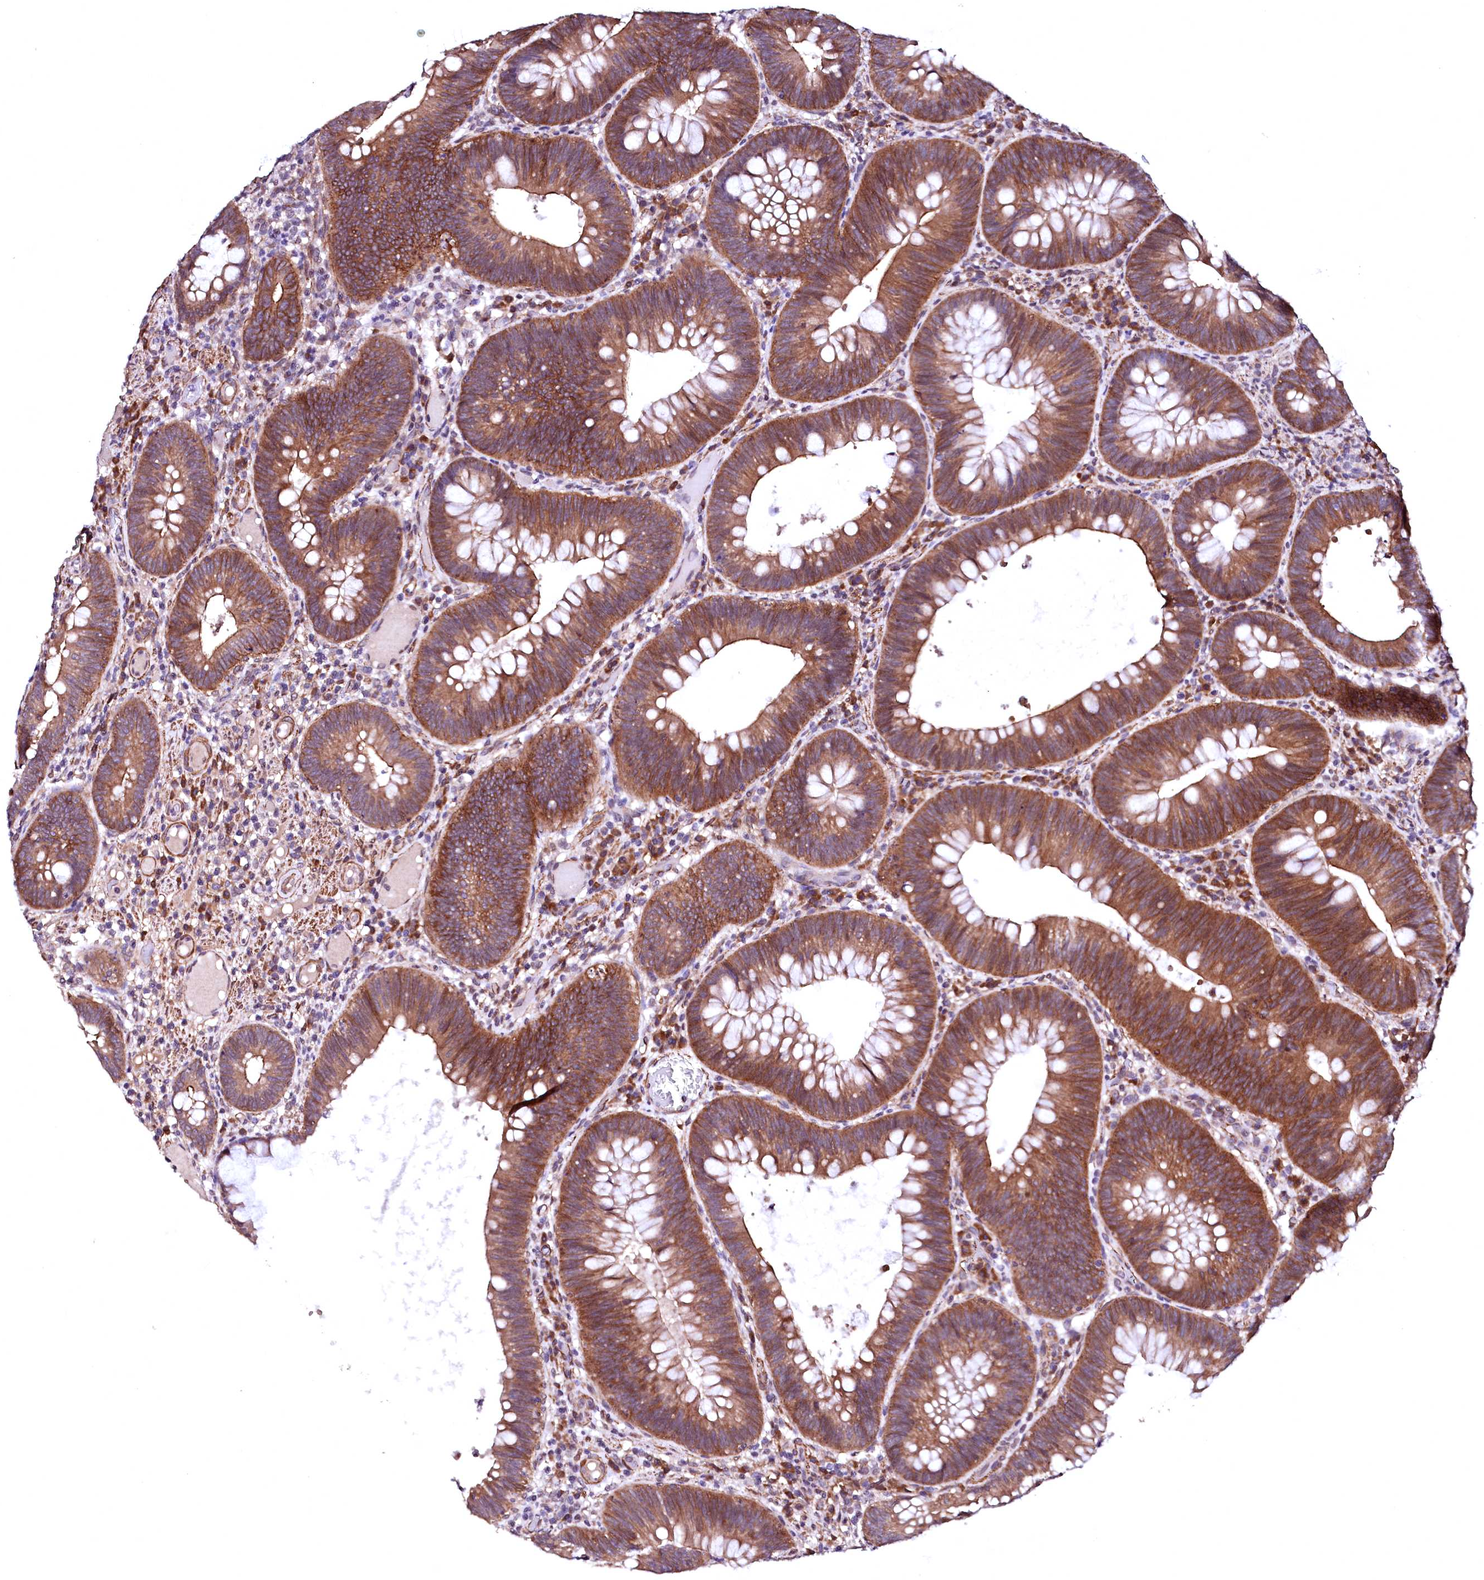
{"staining": {"intensity": "moderate", "quantity": ">75%", "location": "cytoplasmic/membranous"}, "tissue": "colorectal cancer", "cell_type": "Tumor cells", "image_type": "cancer", "snomed": [{"axis": "morphology", "description": "Adenocarcinoma, NOS"}, {"axis": "topography", "description": "Rectum"}], "caption": "Approximately >75% of tumor cells in adenocarcinoma (colorectal) show moderate cytoplasmic/membranous protein staining as visualized by brown immunohistochemical staining.", "gene": "GPR176", "patient": {"sex": "female", "age": 75}}